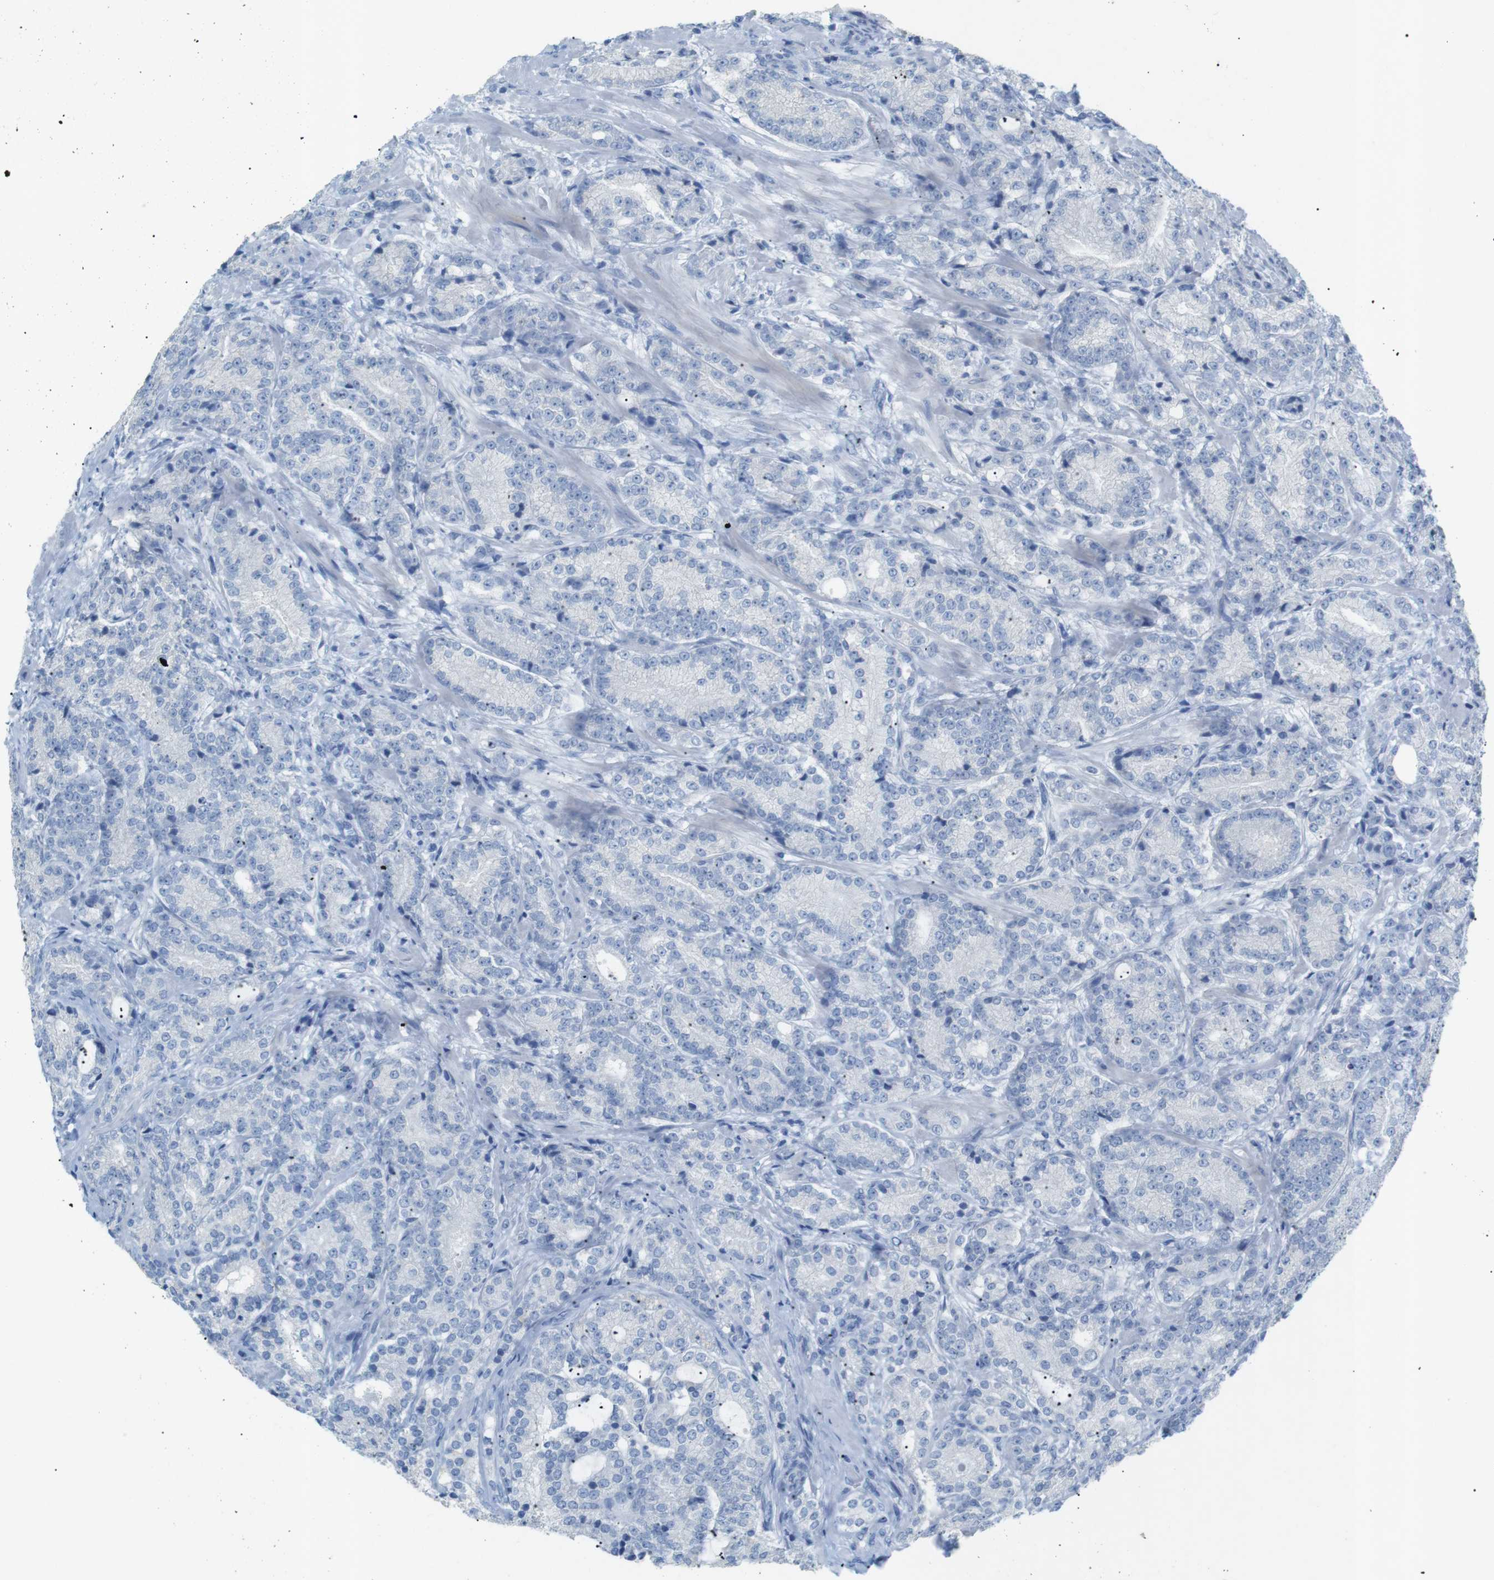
{"staining": {"intensity": "negative", "quantity": "none", "location": "none"}, "tissue": "prostate cancer", "cell_type": "Tumor cells", "image_type": "cancer", "snomed": [{"axis": "morphology", "description": "Adenocarcinoma, High grade"}, {"axis": "topography", "description": "Prostate"}], "caption": "Immunohistochemical staining of high-grade adenocarcinoma (prostate) shows no significant expression in tumor cells.", "gene": "SALL4", "patient": {"sex": "male", "age": 61}}